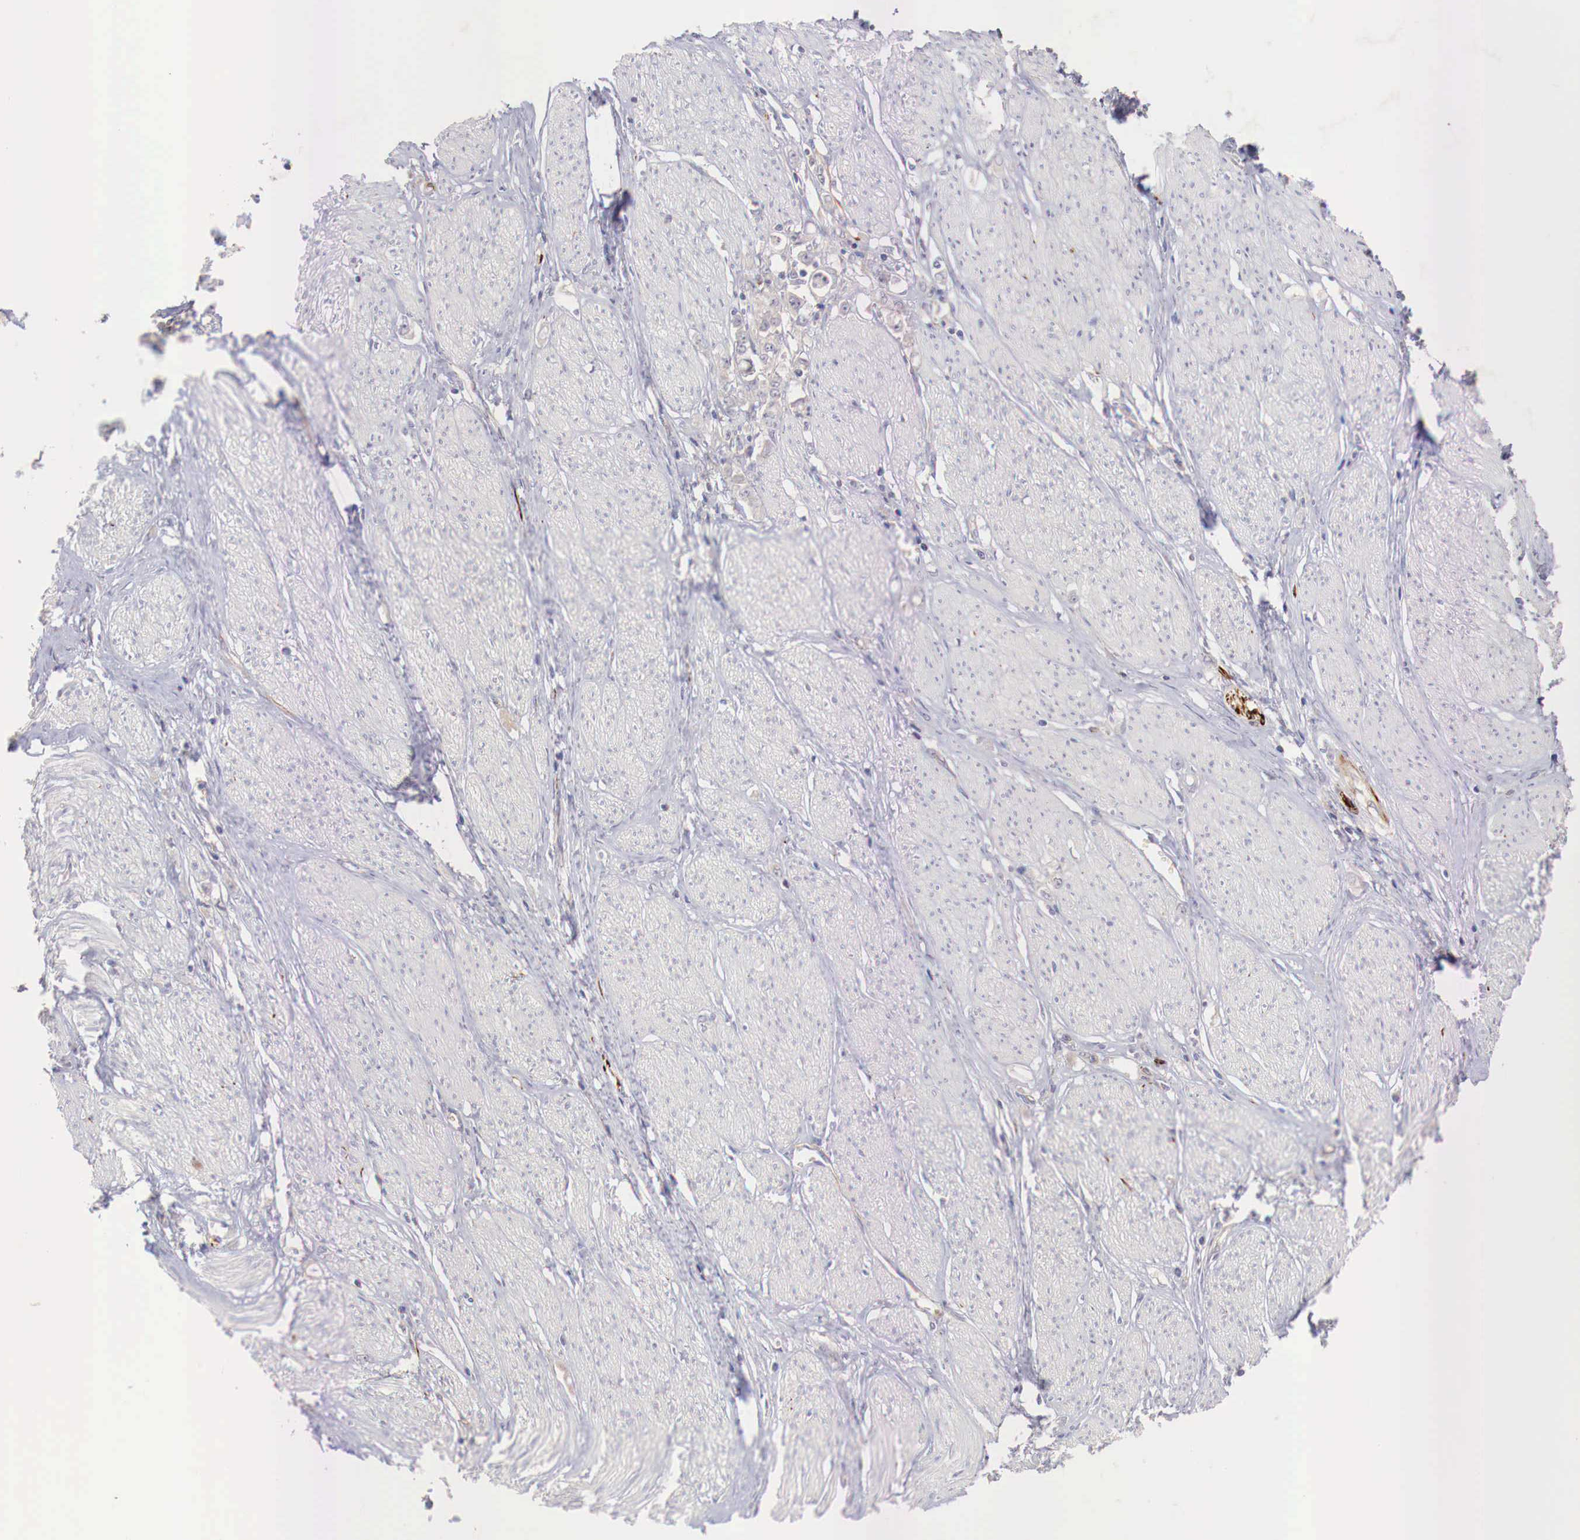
{"staining": {"intensity": "negative", "quantity": "none", "location": "none"}, "tissue": "stomach cancer", "cell_type": "Tumor cells", "image_type": "cancer", "snomed": [{"axis": "morphology", "description": "Adenocarcinoma, NOS"}, {"axis": "topography", "description": "Stomach"}], "caption": "High magnification brightfield microscopy of stomach adenocarcinoma stained with DAB (brown) and counterstained with hematoxylin (blue): tumor cells show no significant positivity.", "gene": "WT1", "patient": {"sex": "male", "age": 72}}